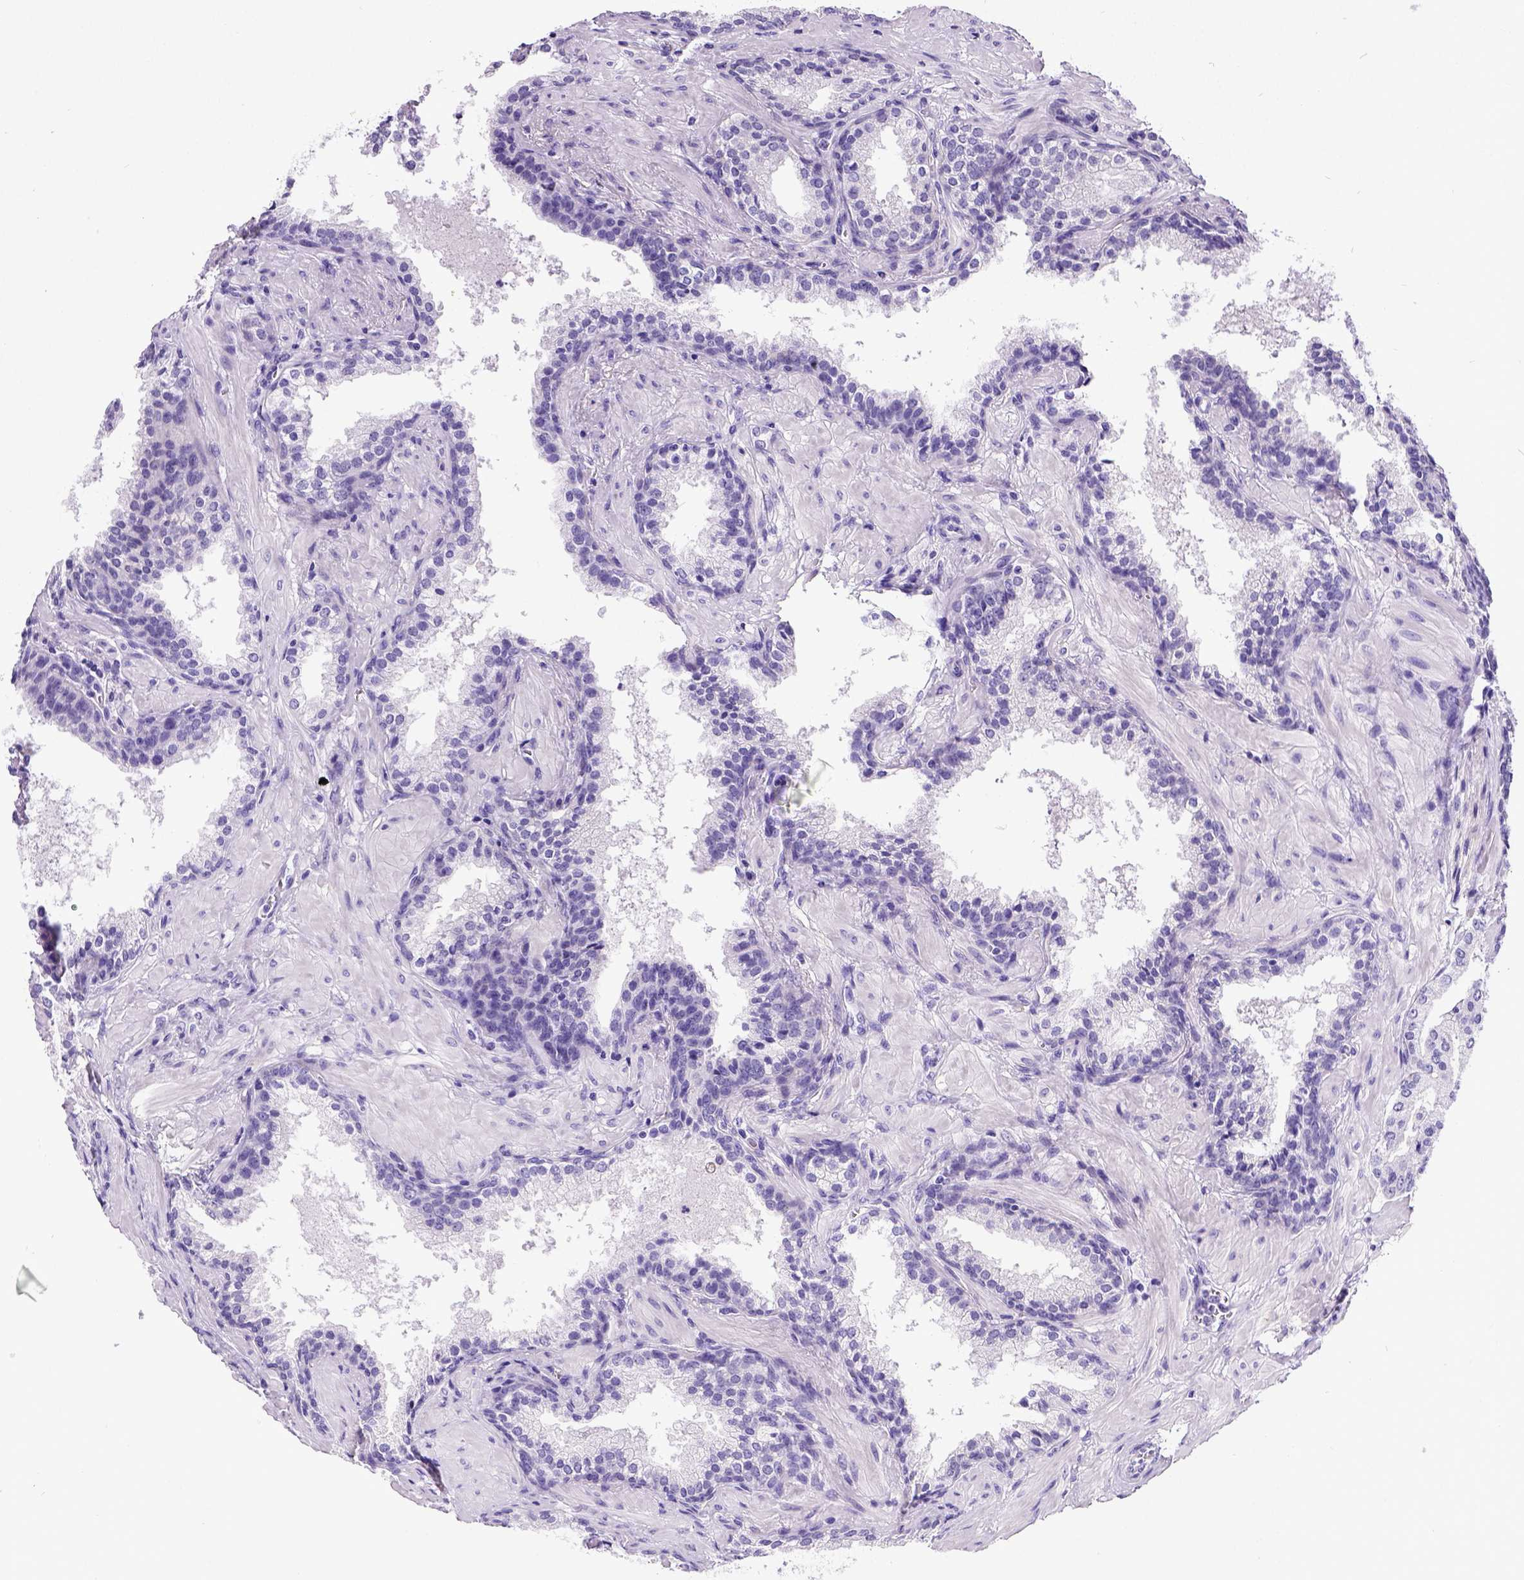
{"staining": {"intensity": "negative", "quantity": "none", "location": "none"}, "tissue": "prostate cancer", "cell_type": "Tumor cells", "image_type": "cancer", "snomed": [{"axis": "morphology", "description": "Adenocarcinoma, Low grade"}, {"axis": "topography", "description": "Prostate"}], "caption": "Tumor cells show no significant expression in prostate adenocarcinoma (low-grade).", "gene": "SATB2", "patient": {"sex": "male", "age": 56}}